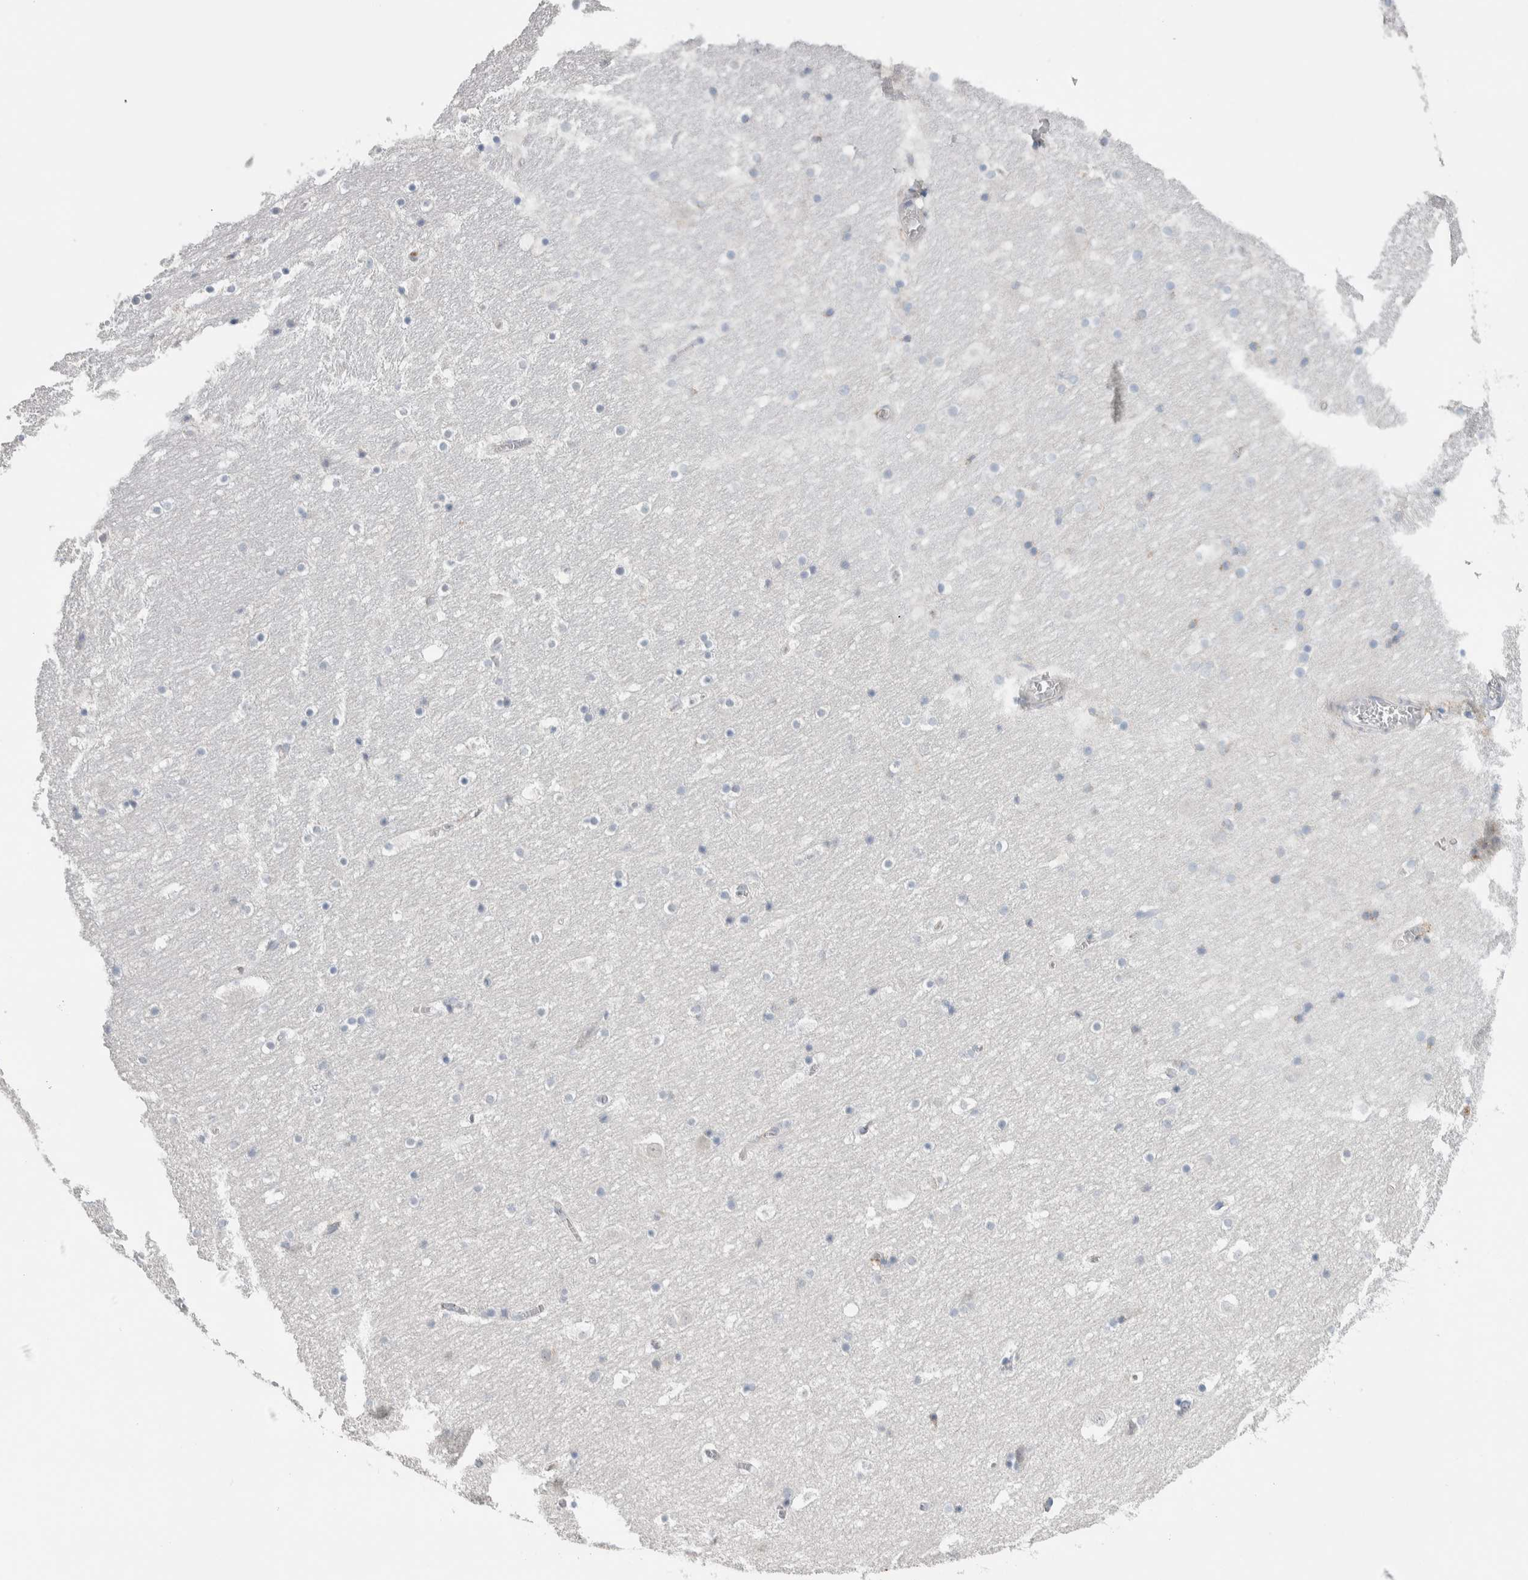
{"staining": {"intensity": "negative", "quantity": "none", "location": "none"}, "tissue": "hippocampus", "cell_type": "Glial cells", "image_type": "normal", "snomed": [{"axis": "morphology", "description": "Normal tissue, NOS"}, {"axis": "topography", "description": "Hippocampus"}], "caption": "Immunohistochemistry image of unremarkable human hippocampus stained for a protein (brown), which exhibits no staining in glial cells.", "gene": "ENGASE", "patient": {"sex": "male", "age": 45}}